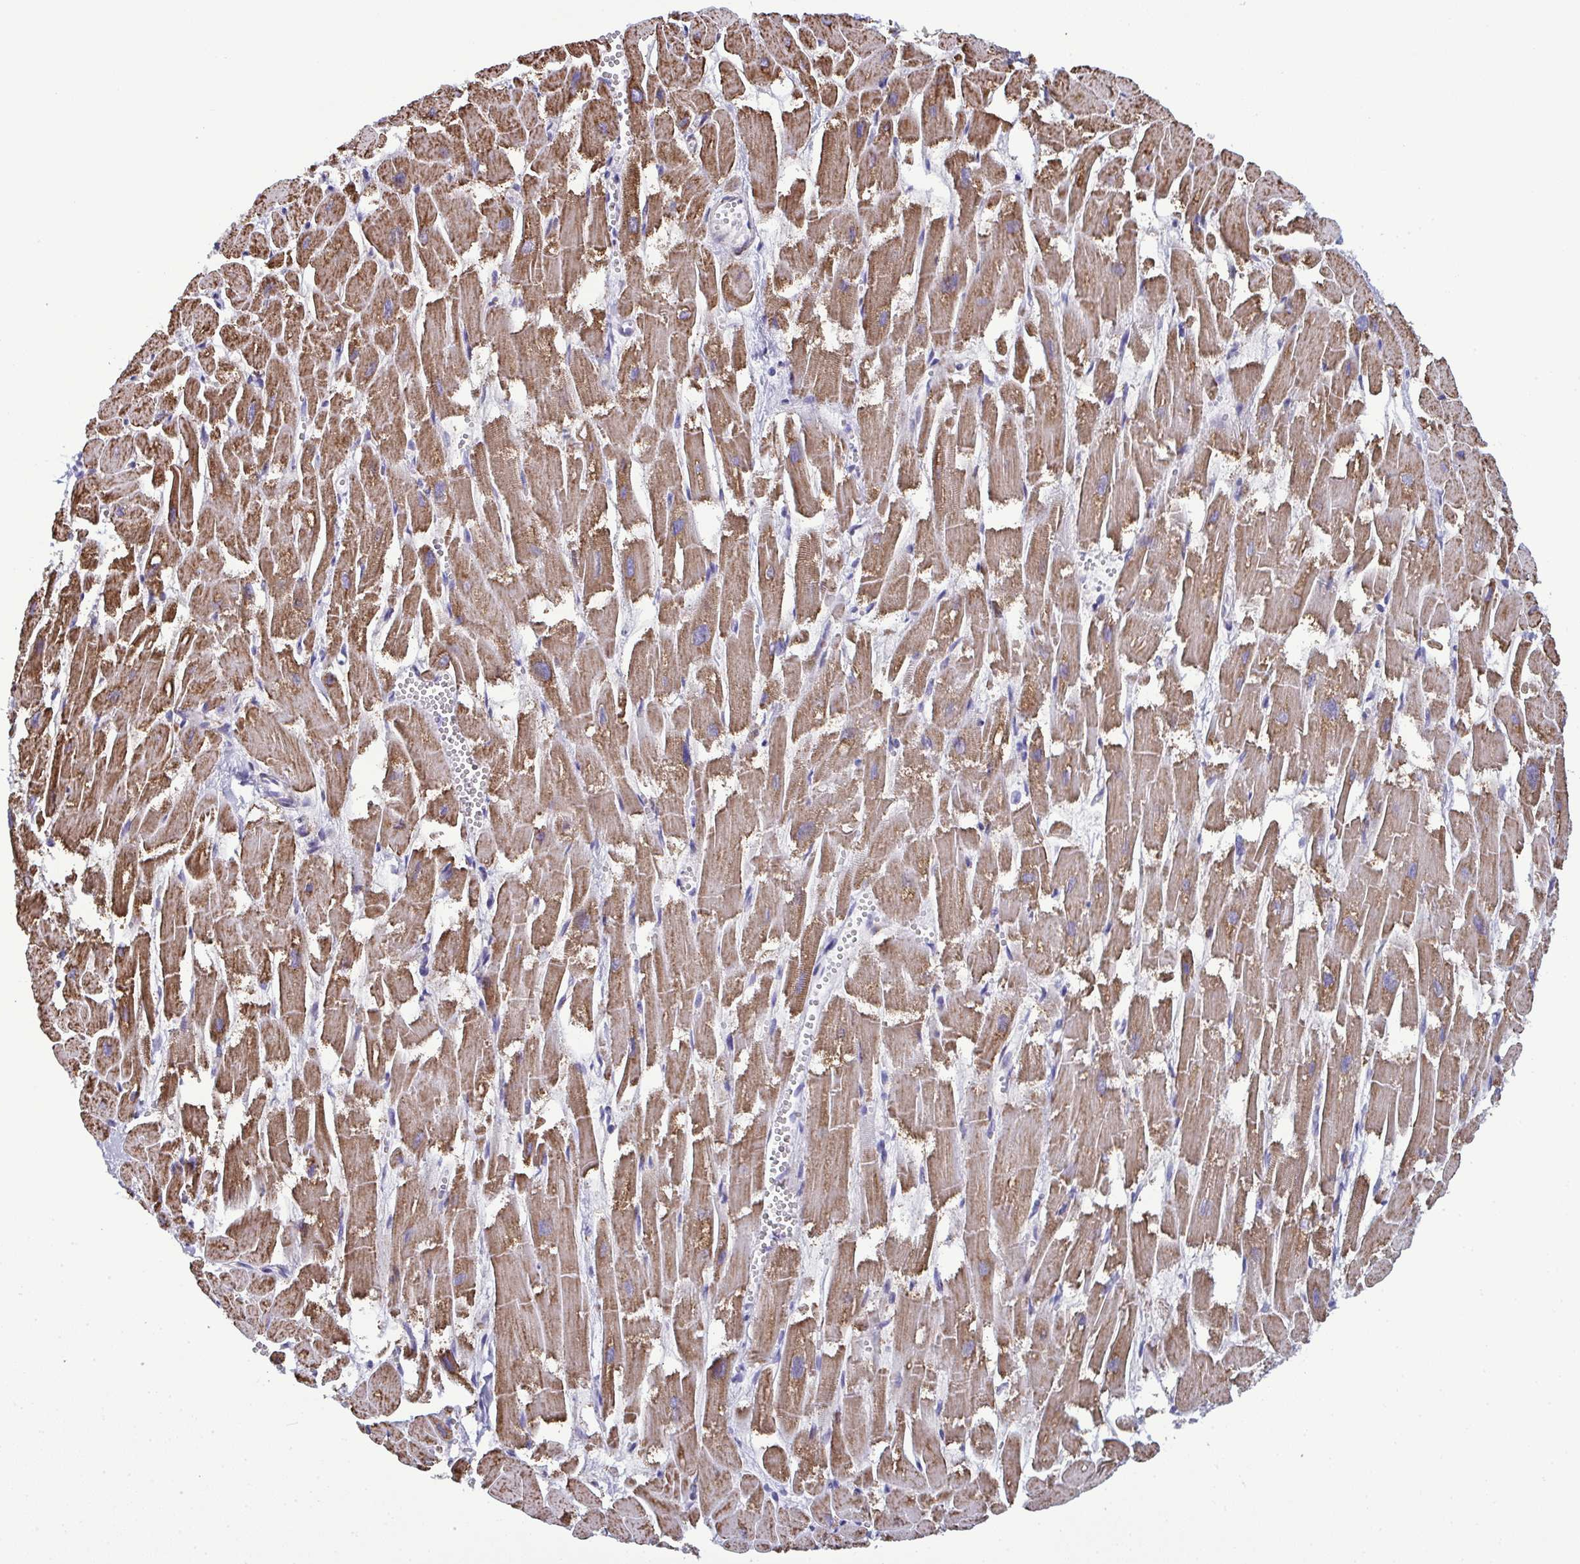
{"staining": {"intensity": "moderate", "quantity": ">75%", "location": "cytoplasmic/membranous"}, "tissue": "heart muscle", "cell_type": "Cardiomyocytes", "image_type": "normal", "snomed": [{"axis": "morphology", "description": "Normal tissue, NOS"}, {"axis": "topography", "description": "Heart"}], "caption": "Immunohistochemical staining of benign heart muscle shows >75% levels of moderate cytoplasmic/membranous protein staining in approximately >75% of cardiomyocytes. (Stains: DAB in brown, nuclei in blue, Microscopy: brightfield microscopy at high magnification).", "gene": "CSDE1", "patient": {"sex": "male", "age": 54}}